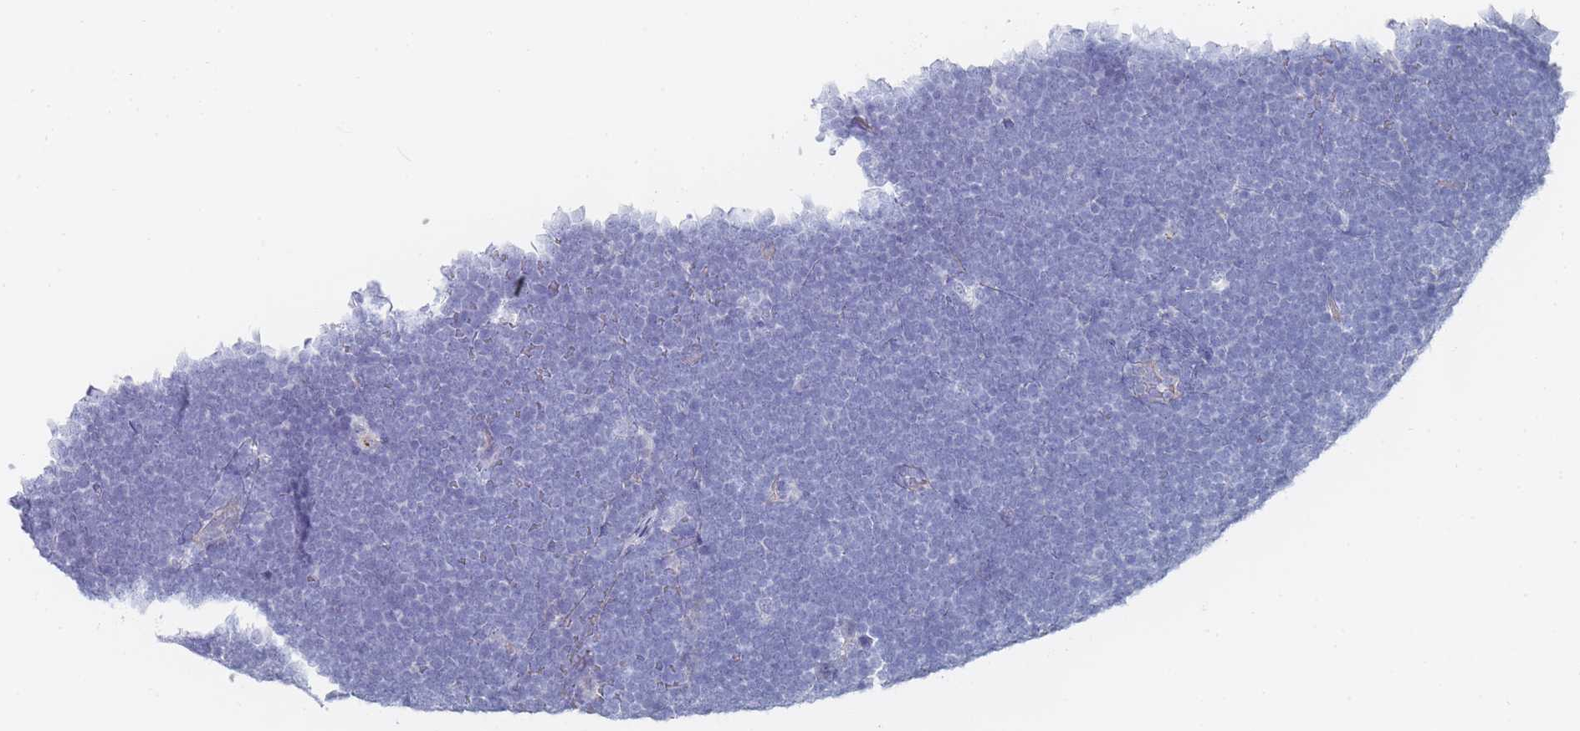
{"staining": {"intensity": "negative", "quantity": "none", "location": "none"}, "tissue": "lymphoma", "cell_type": "Tumor cells", "image_type": "cancer", "snomed": [{"axis": "morphology", "description": "Malignant lymphoma, non-Hodgkin's type, High grade"}, {"axis": "topography", "description": "Lymph node"}], "caption": "Human malignant lymphoma, non-Hodgkin's type (high-grade) stained for a protein using IHC exhibits no staining in tumor cells.", "gene": "IMPG1", "patient": {"sex": "male", "age": 13}}